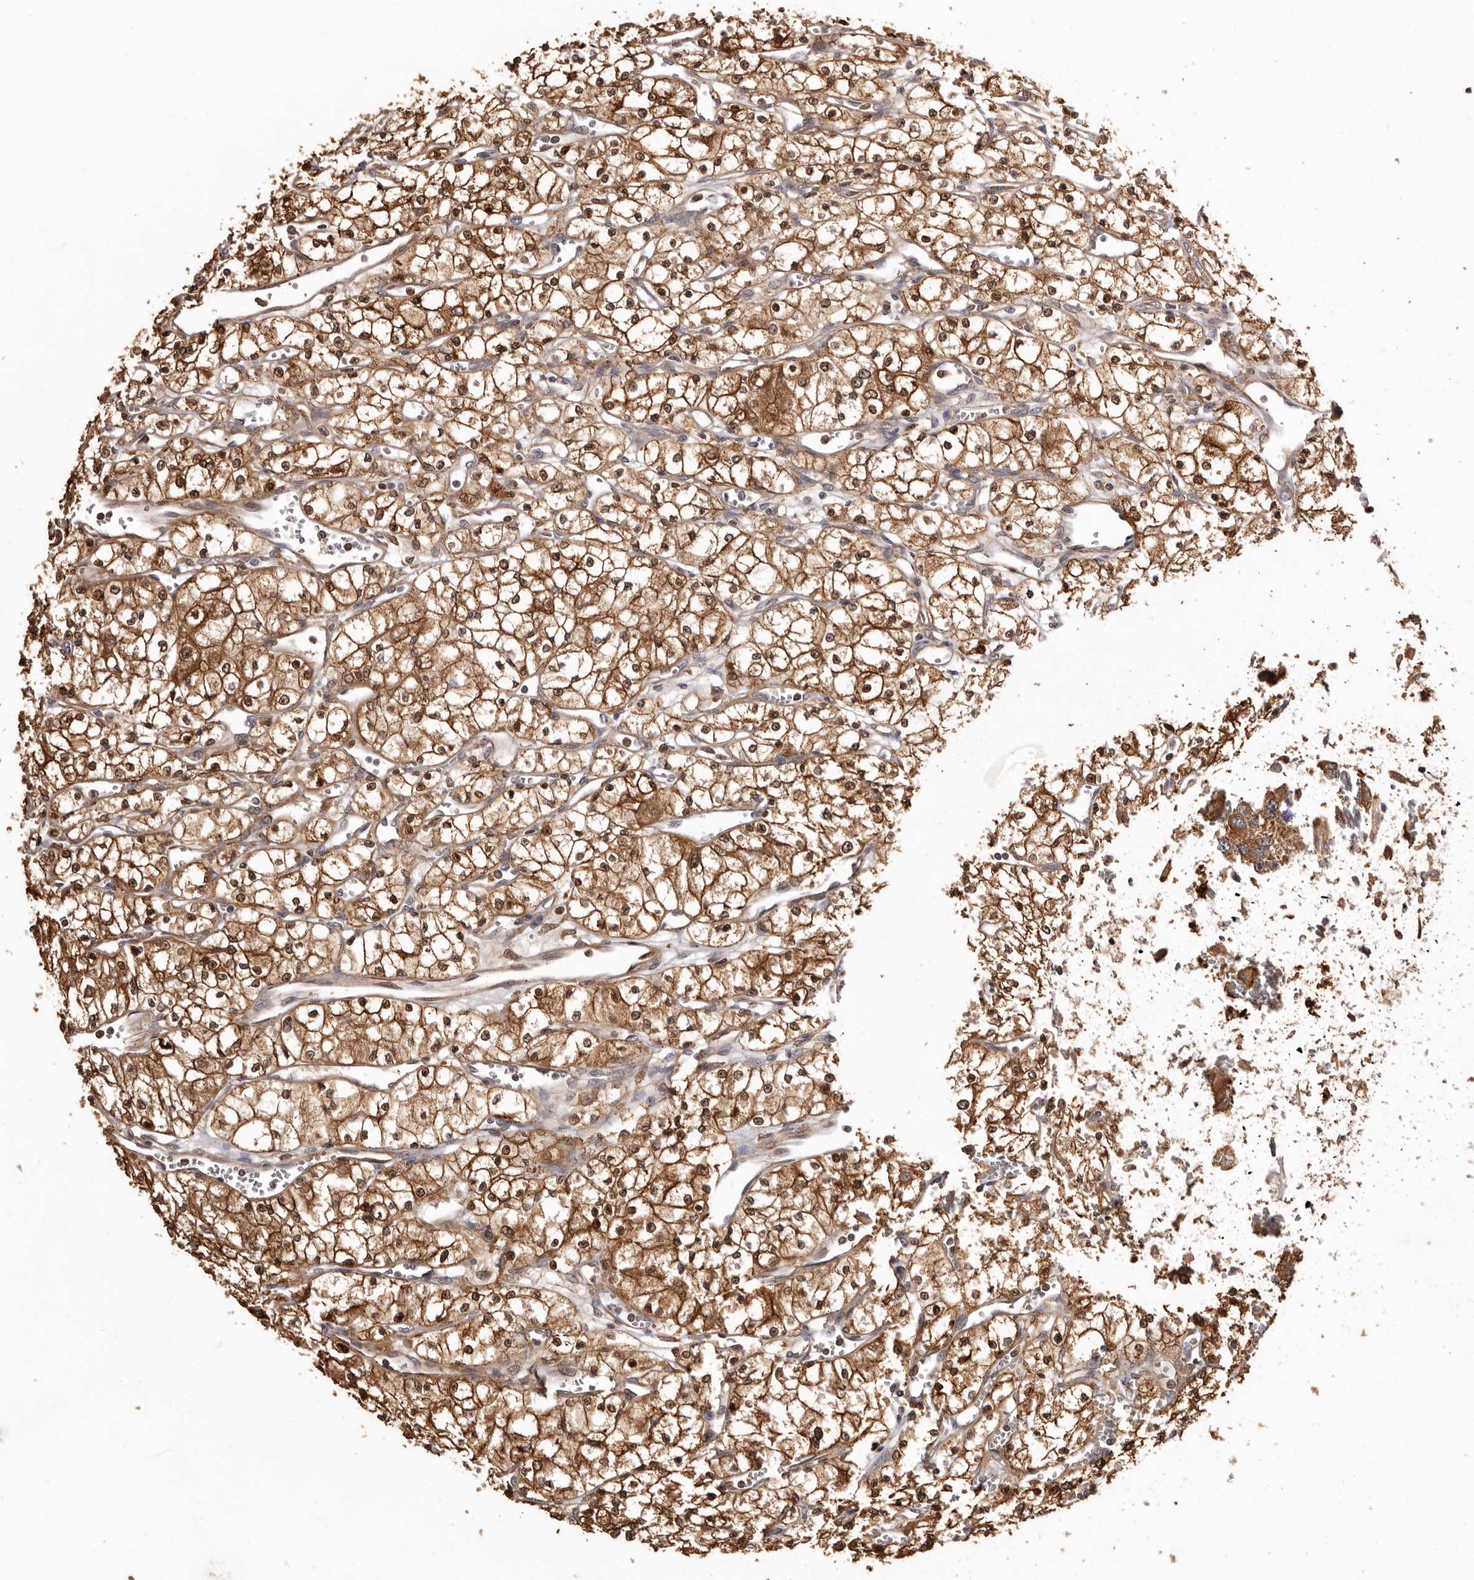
{"staining": {"intensity": "moderate", "quantity": ">75%", "location": "cytoplasmic/membranous,nuclear"}, "tissue": "renal cancer", "cell_type": "Tumor cells", "image_type": "cancer", "snomed": [{"axis": "morphology", "description": "Adenocarcinoma, NOS"}, {"axis": "topography", "description": "Kidney"}], "caption": "A brown stain labels moderate cytoplasmic/membranous and nuclear expression of a protein in human renal adenocarcinoma tumor cells. (Brightfield microscopy of DAB IHC at high magnification).", "gene": "COQ8B", "patient": {"sex": "male", "age": 59}}